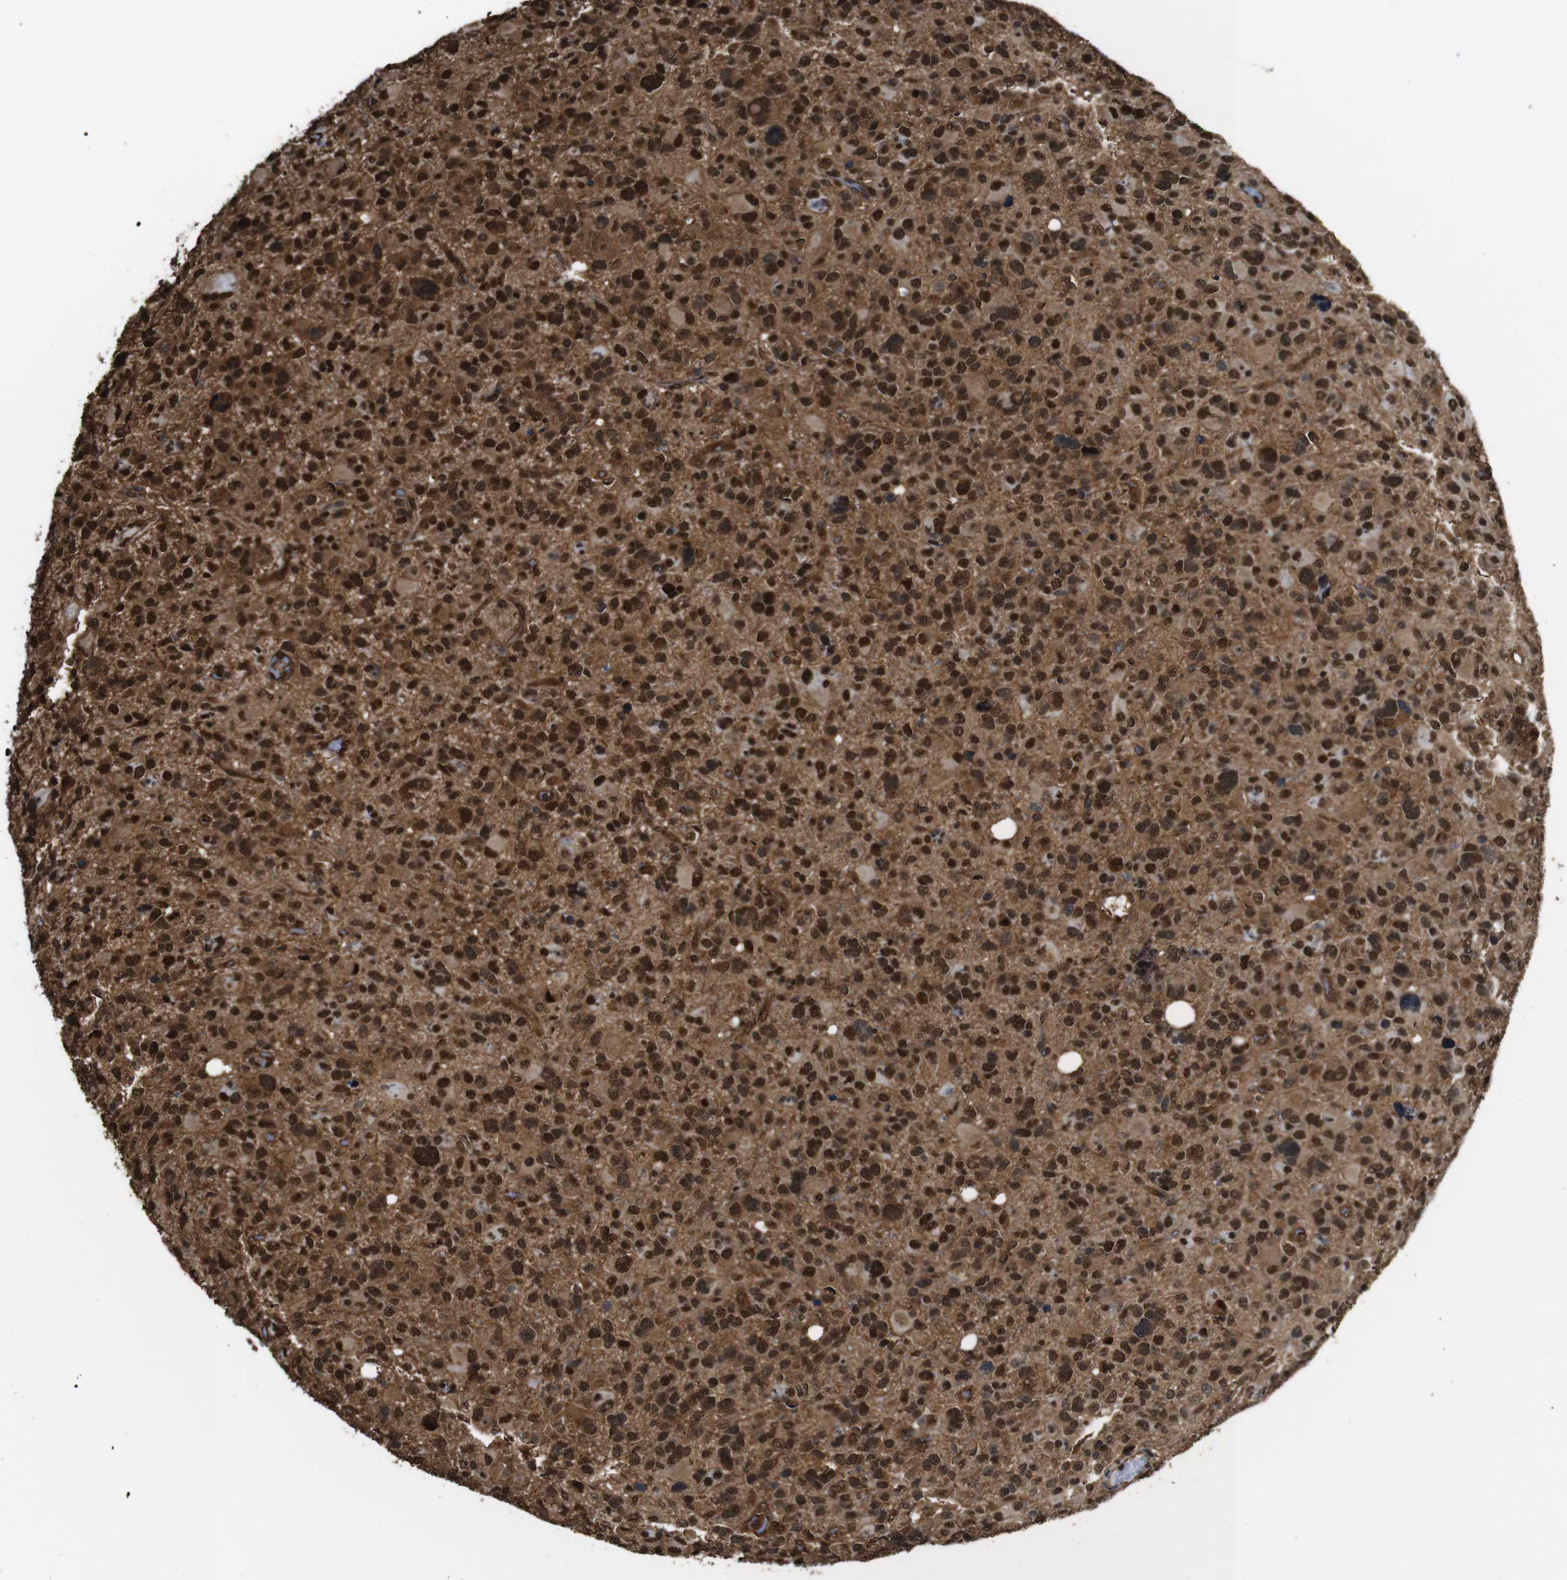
{"staining": {"intensity": "strong", "quantity": ">75%", "location": "cytoplasmic/membranous,nuclear"}, "tissue": "glioma", "cell_type": "Tumor cells", "image_type": "cancer", "snomed": [{"axis": "morphology", "description": "Glioma, malignant, High grade"}, {"axis": "topography", "description": "Brain"}], "caption": "A micrograph of human malignant high-grade glioma stained for a protein reveals strong cytoplasmic/membranous and nuclear brown staining in tumor cells.", "gene": "VCP", "patient": {"sex": "male", "age": 48}}